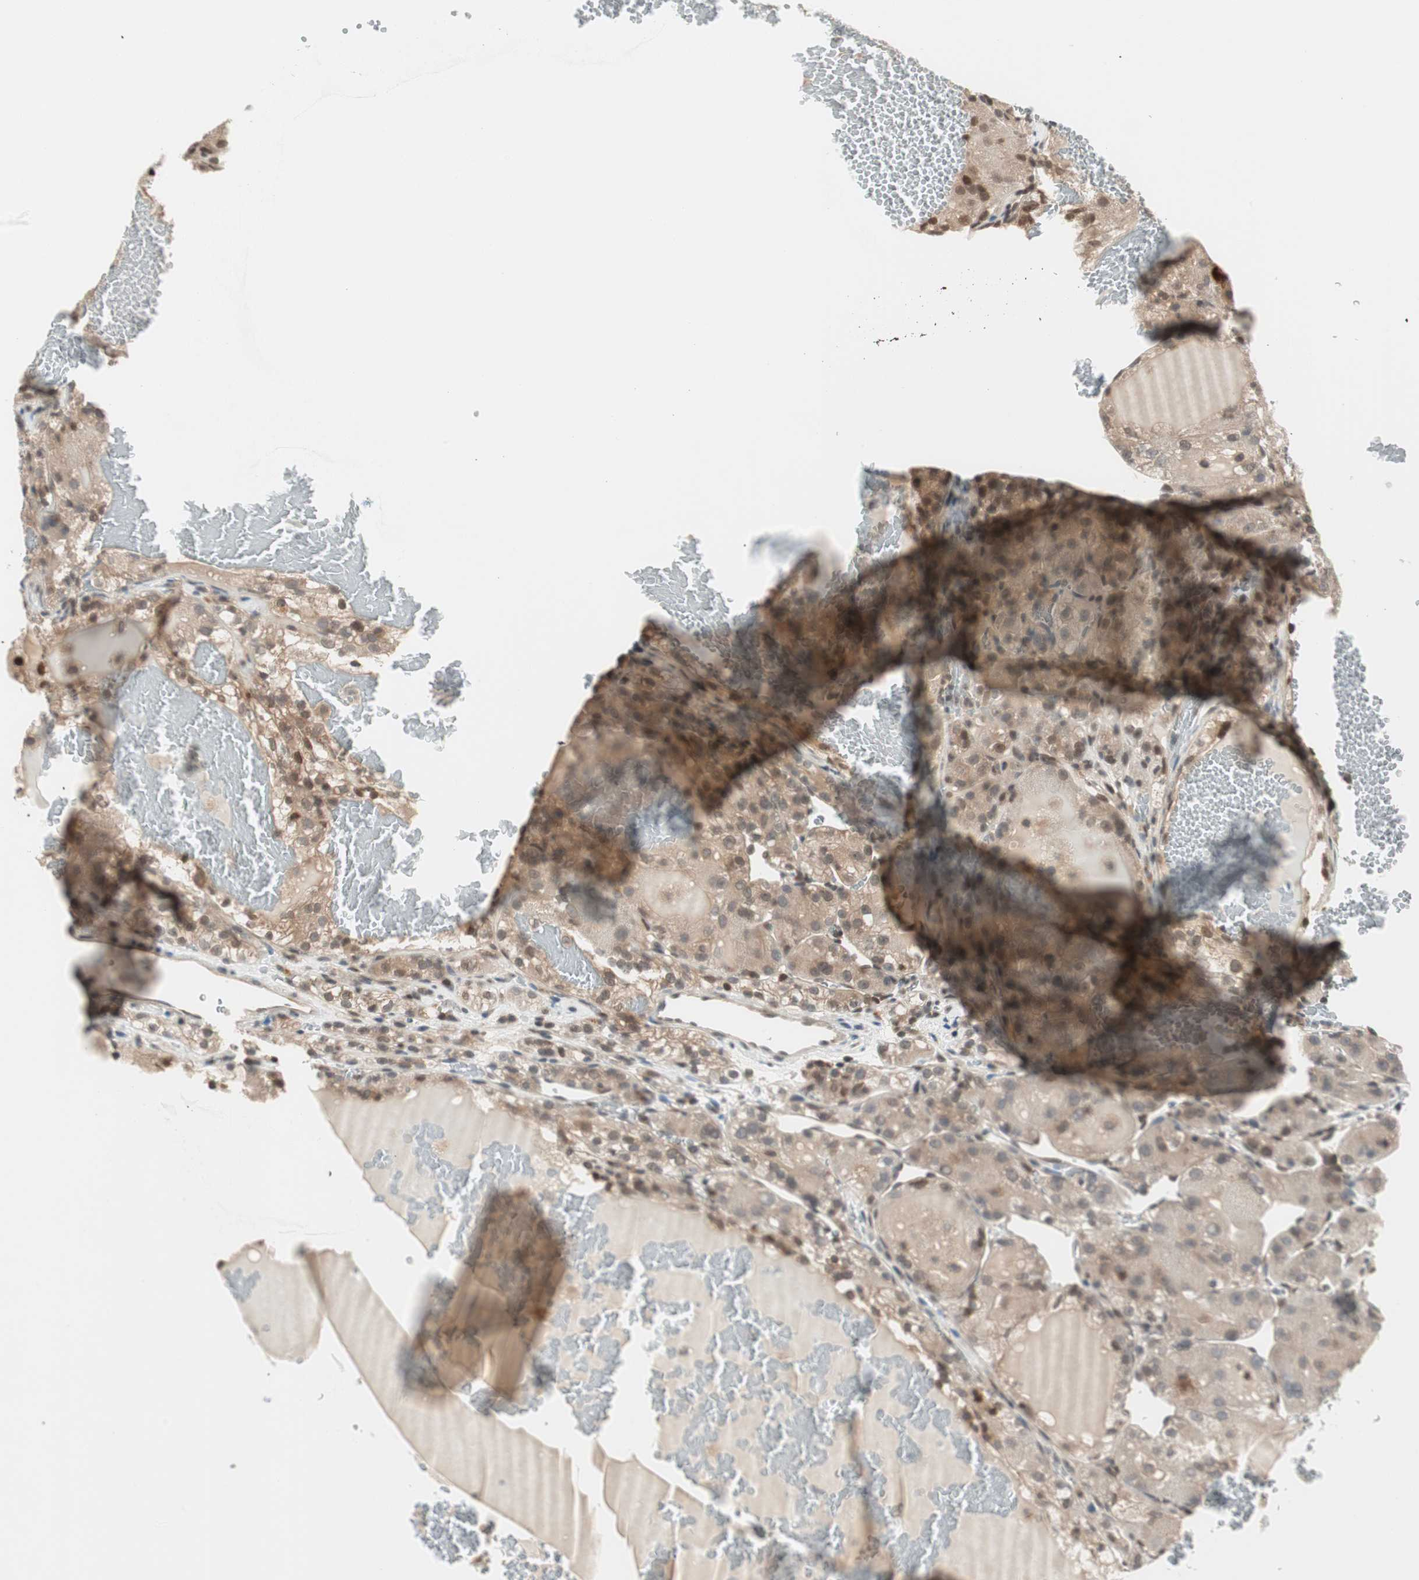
{"staining": {"intensity": "weak", "quantity": "<25%", "location": "cytoplasmic/membranous"}, "tissue": "renal cancer", "cell_type": "Tumor cells", "image_type": "cancer", "snomed": [{"axis": "morphology", "description": "Normal tissue, NOS"}, {"axis": "morphology", "description": "Adenocarcinoma, NOS"}, {"axis": "topography", "description": "Kidney"}], "caption": "A photomicrograph of renal cancer (adenocarcinoma) stained for a protein exhibits no brown staining in tumor cells.", "gene": "UBE2I", "patient": {"sex": "male", "age": 61}}